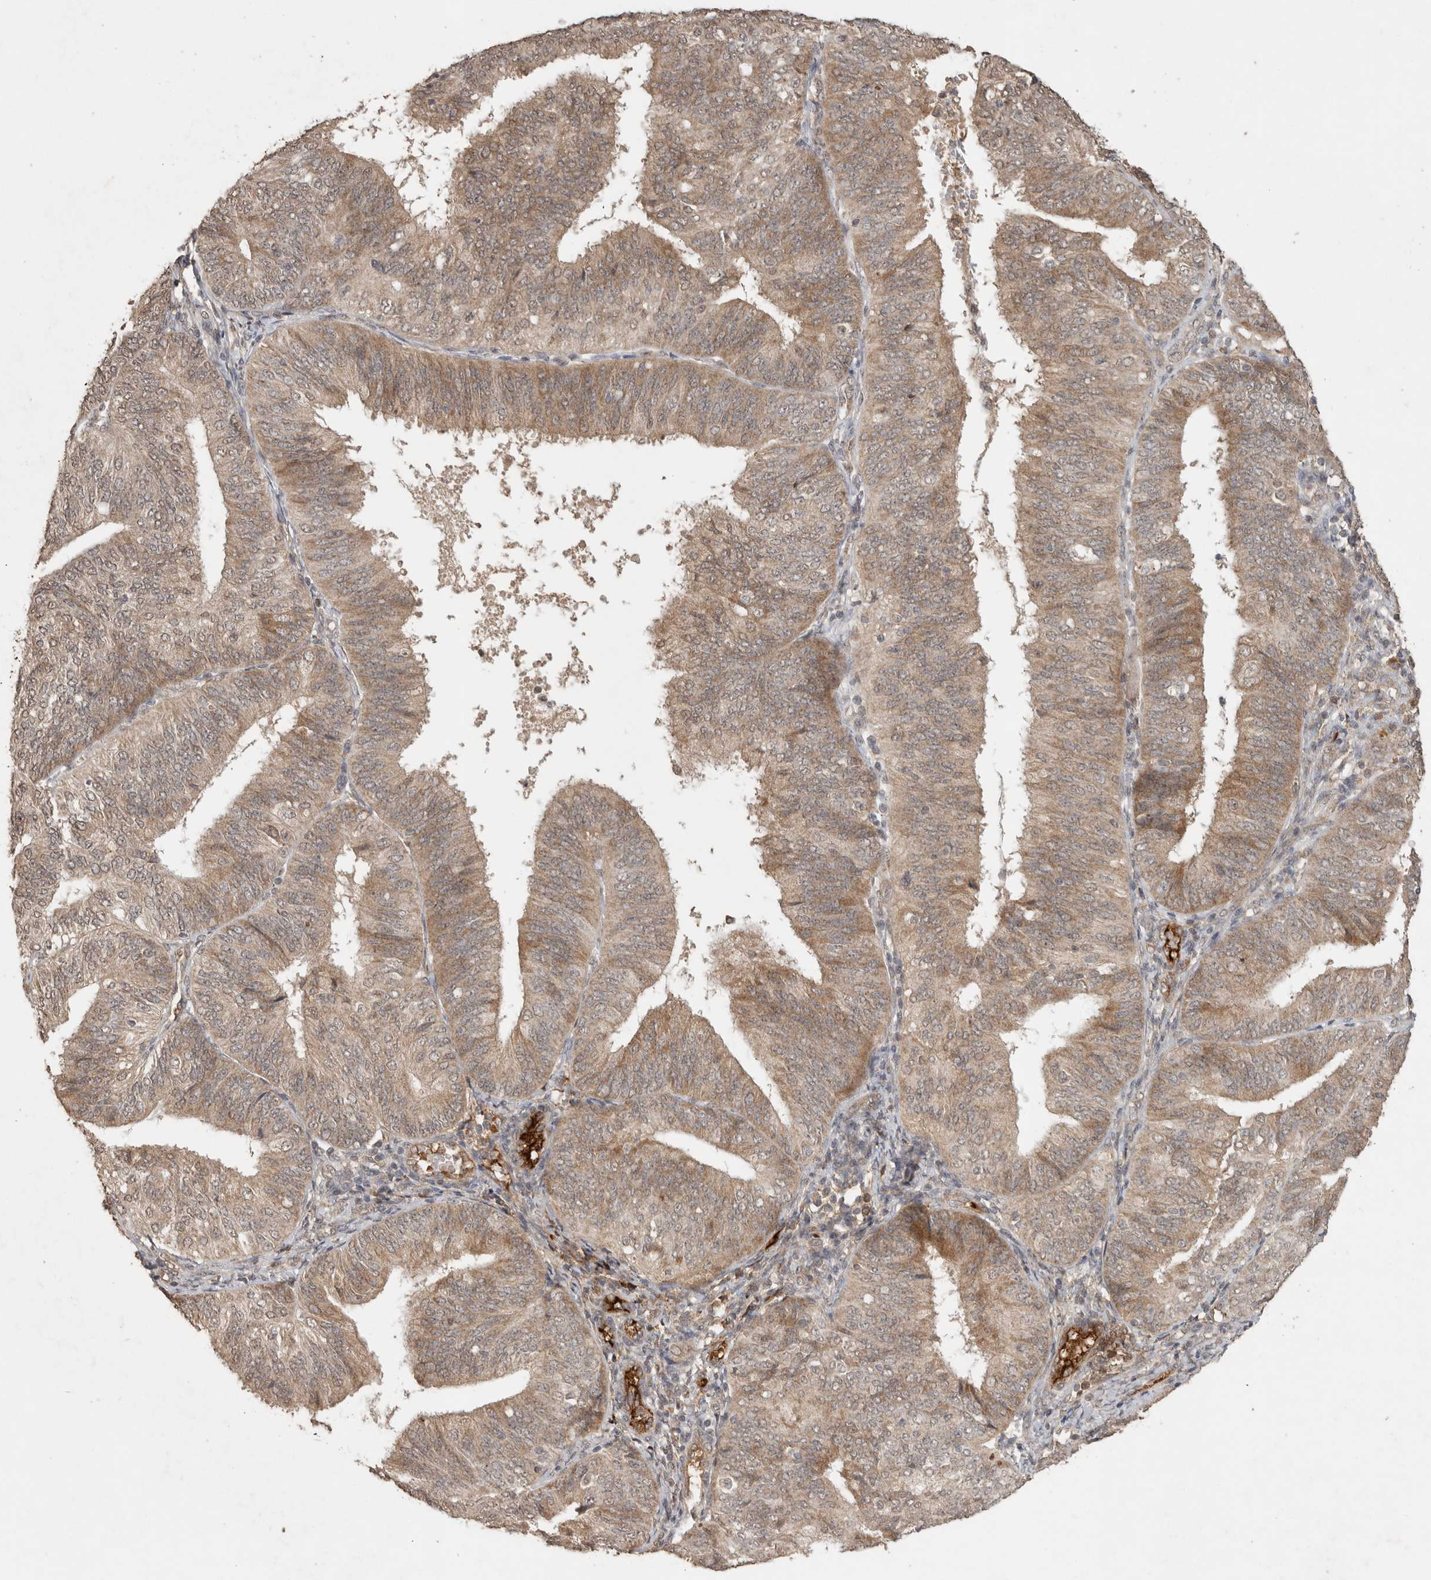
{"staining": {"intensity": "moderate", "quantity": ">75%", "location": "cytoplasmic/membranous"}, "tissue": "endometrial cancer", "cell_type": "Tumor cells", "image_type": "cancer", "snomed": [{"axis": "morphology", "description": "Adenocarcinoma, NOS"}, {"axis": "topography", "description": "Endometrium"}], "caption": "Tumor cells exhibit moderate cytoplasmic/membranous staining in approximately >75% of cells in adenocarcinoma (endometrial).", "gene": "FAM3A", "patient": {"sex": "female", "age": 58}}